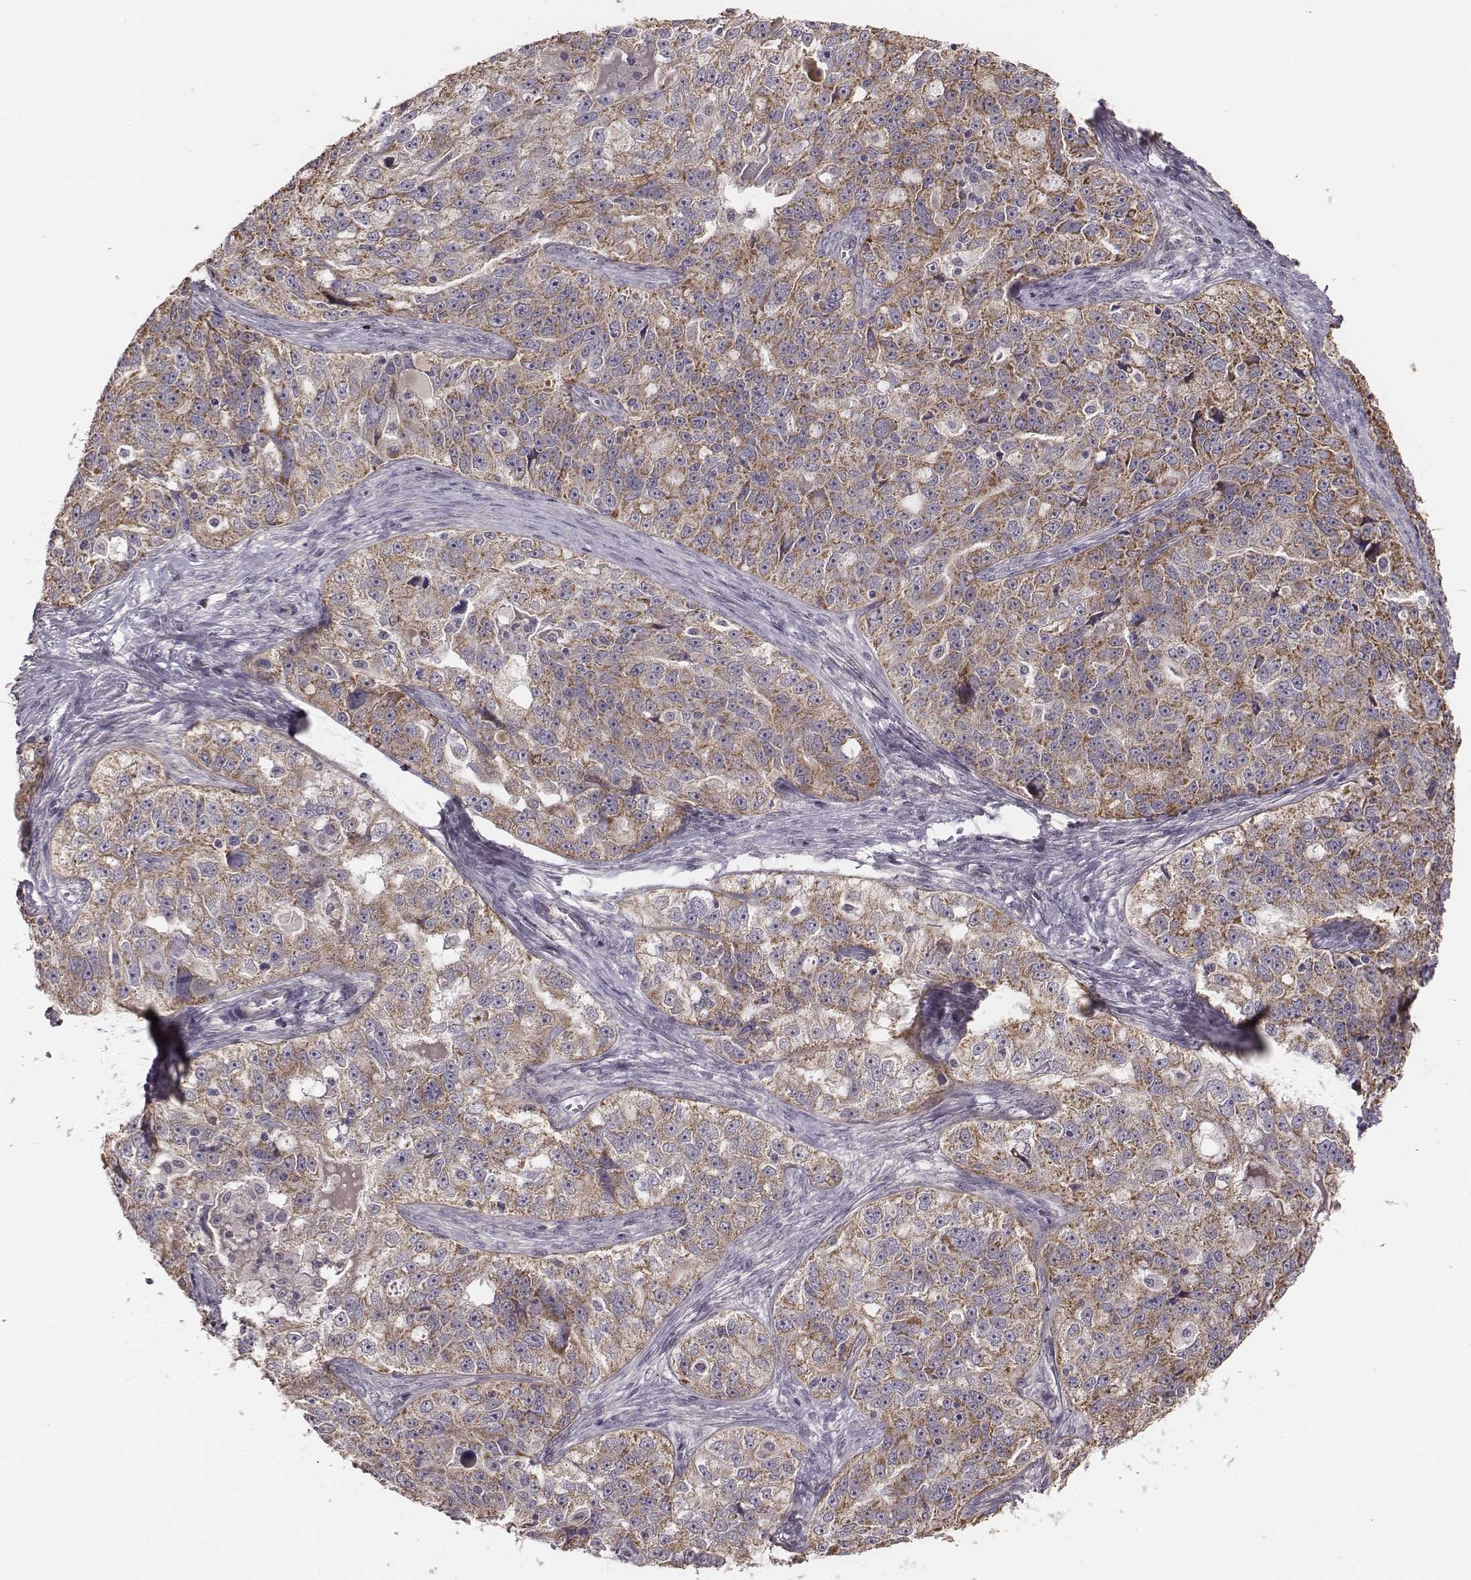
{"staining": {"intensity": "moderate", "quantity": ">75%", "location": "cytoplasmic/membranous"}, "tissue": "ovarian cancer", "cell_type": "Tumor cells", "image_type": "cancer", "snomed": [{"axis": "morphology", "description": "Cystadenocarcinoma, serous, NOS"}, {"axis": "topography", "description": "Ovary"}], "caption": "This histopathology image exhibits immunohistochemistry (IHC) staining of human ovarian cancer, with medium moderate cytoplasmic/membranous positivity in about >75% of tumor cells.", "gene": "HAVCR1", "patient": {"sex": "female", "age": 51}}